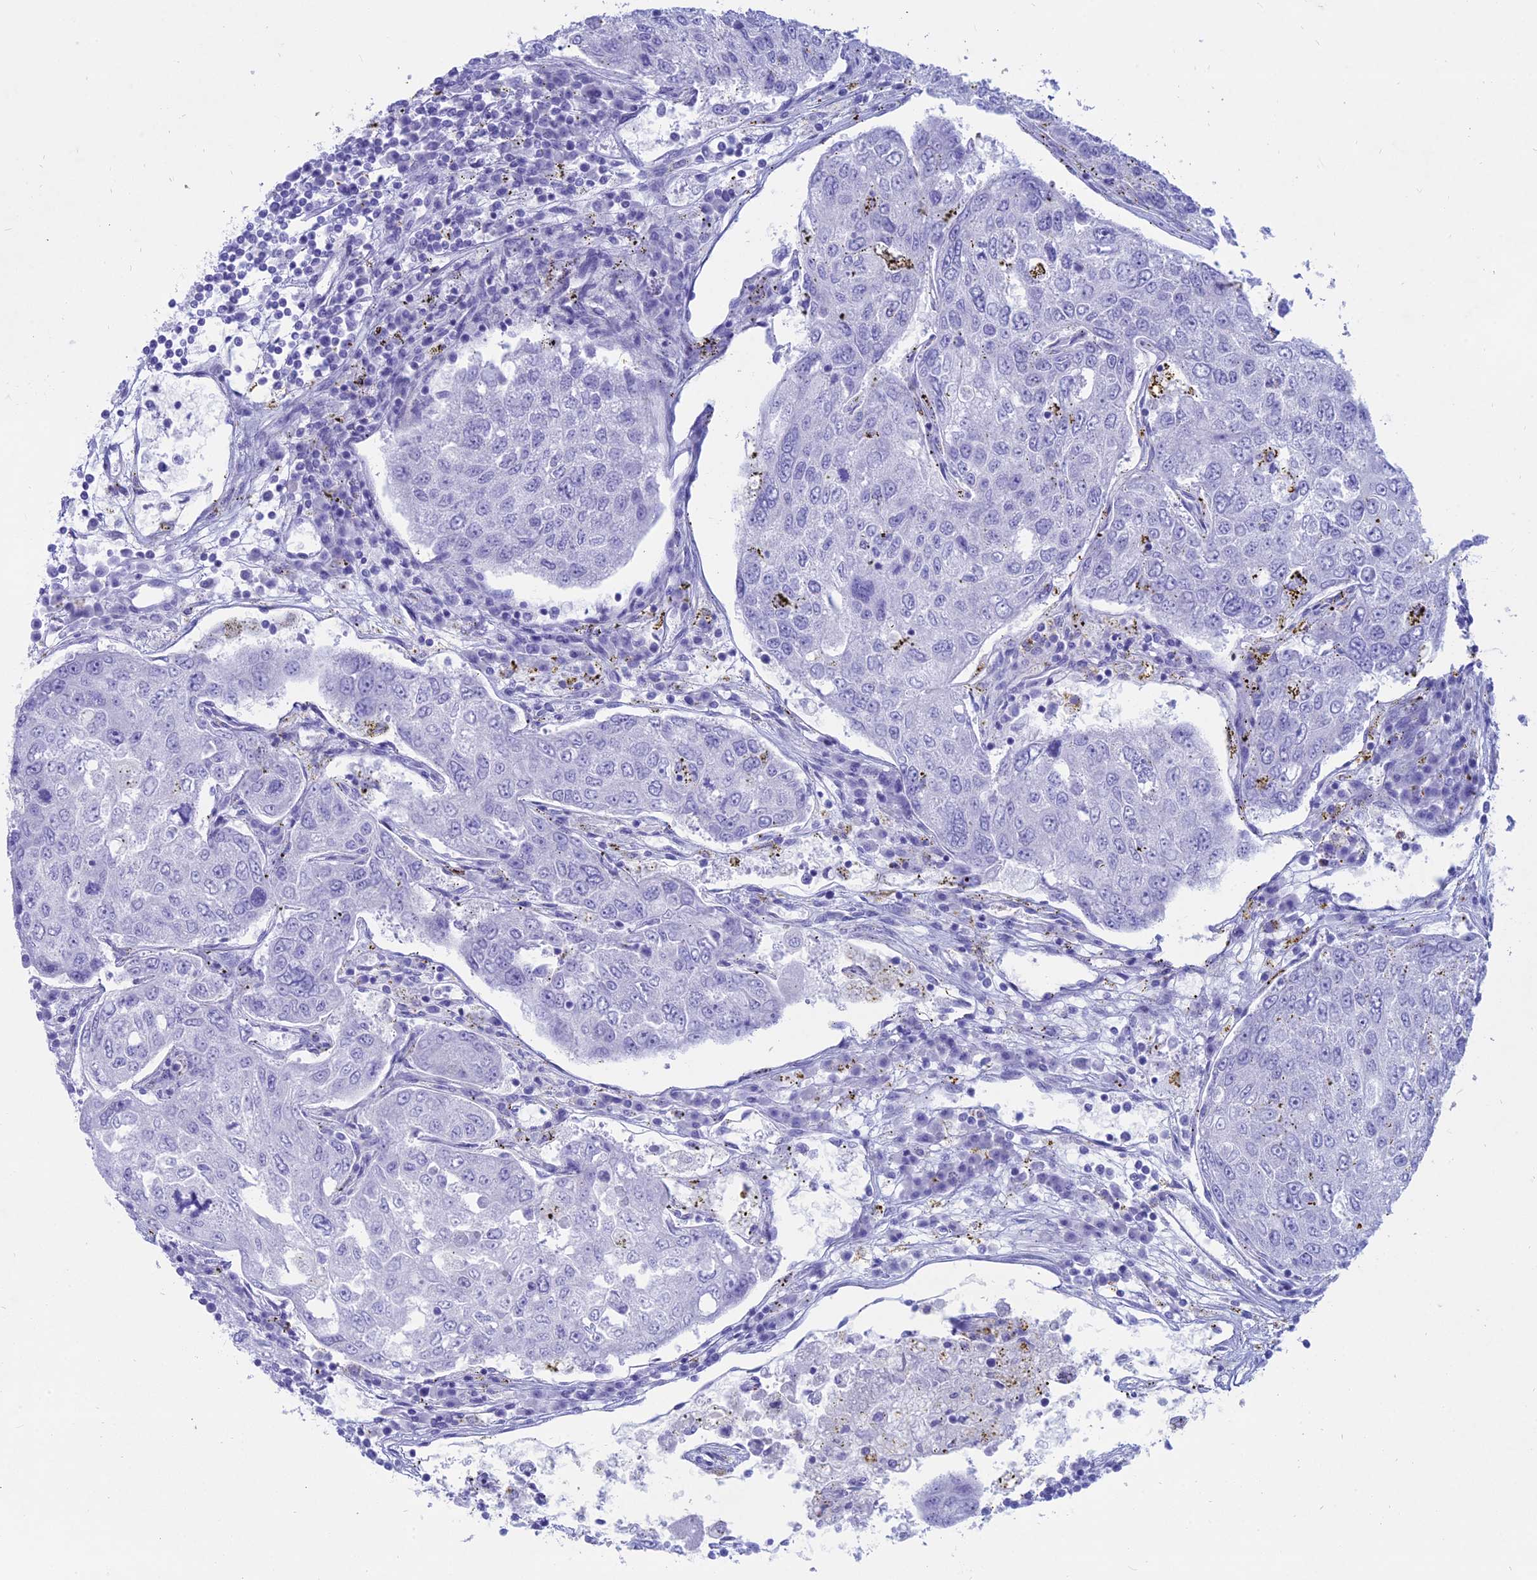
{"staining": {"intensity": "negative", "quantity": "none", "location": "none"}, "tissue": "urothelial cancer", "cell_type": "Tumor cells", "image_type": "cancer", "snomed": [{"axis": "morphology", "description": "Urothelial carcinoma, High grade"}, {"axis": "topography", "description": "Lymph node"}, {"axis": "topography", "description": "Urinary bladder"}], "caption": "This histopathology image is of urothelial cancer stained with IHC to label a protein in brown with the nuclei are counter-stained blue. There is no positivity in tumor cells.", "gene": "OR2AE1", "patient": {"sex": "male", "age": 51}}